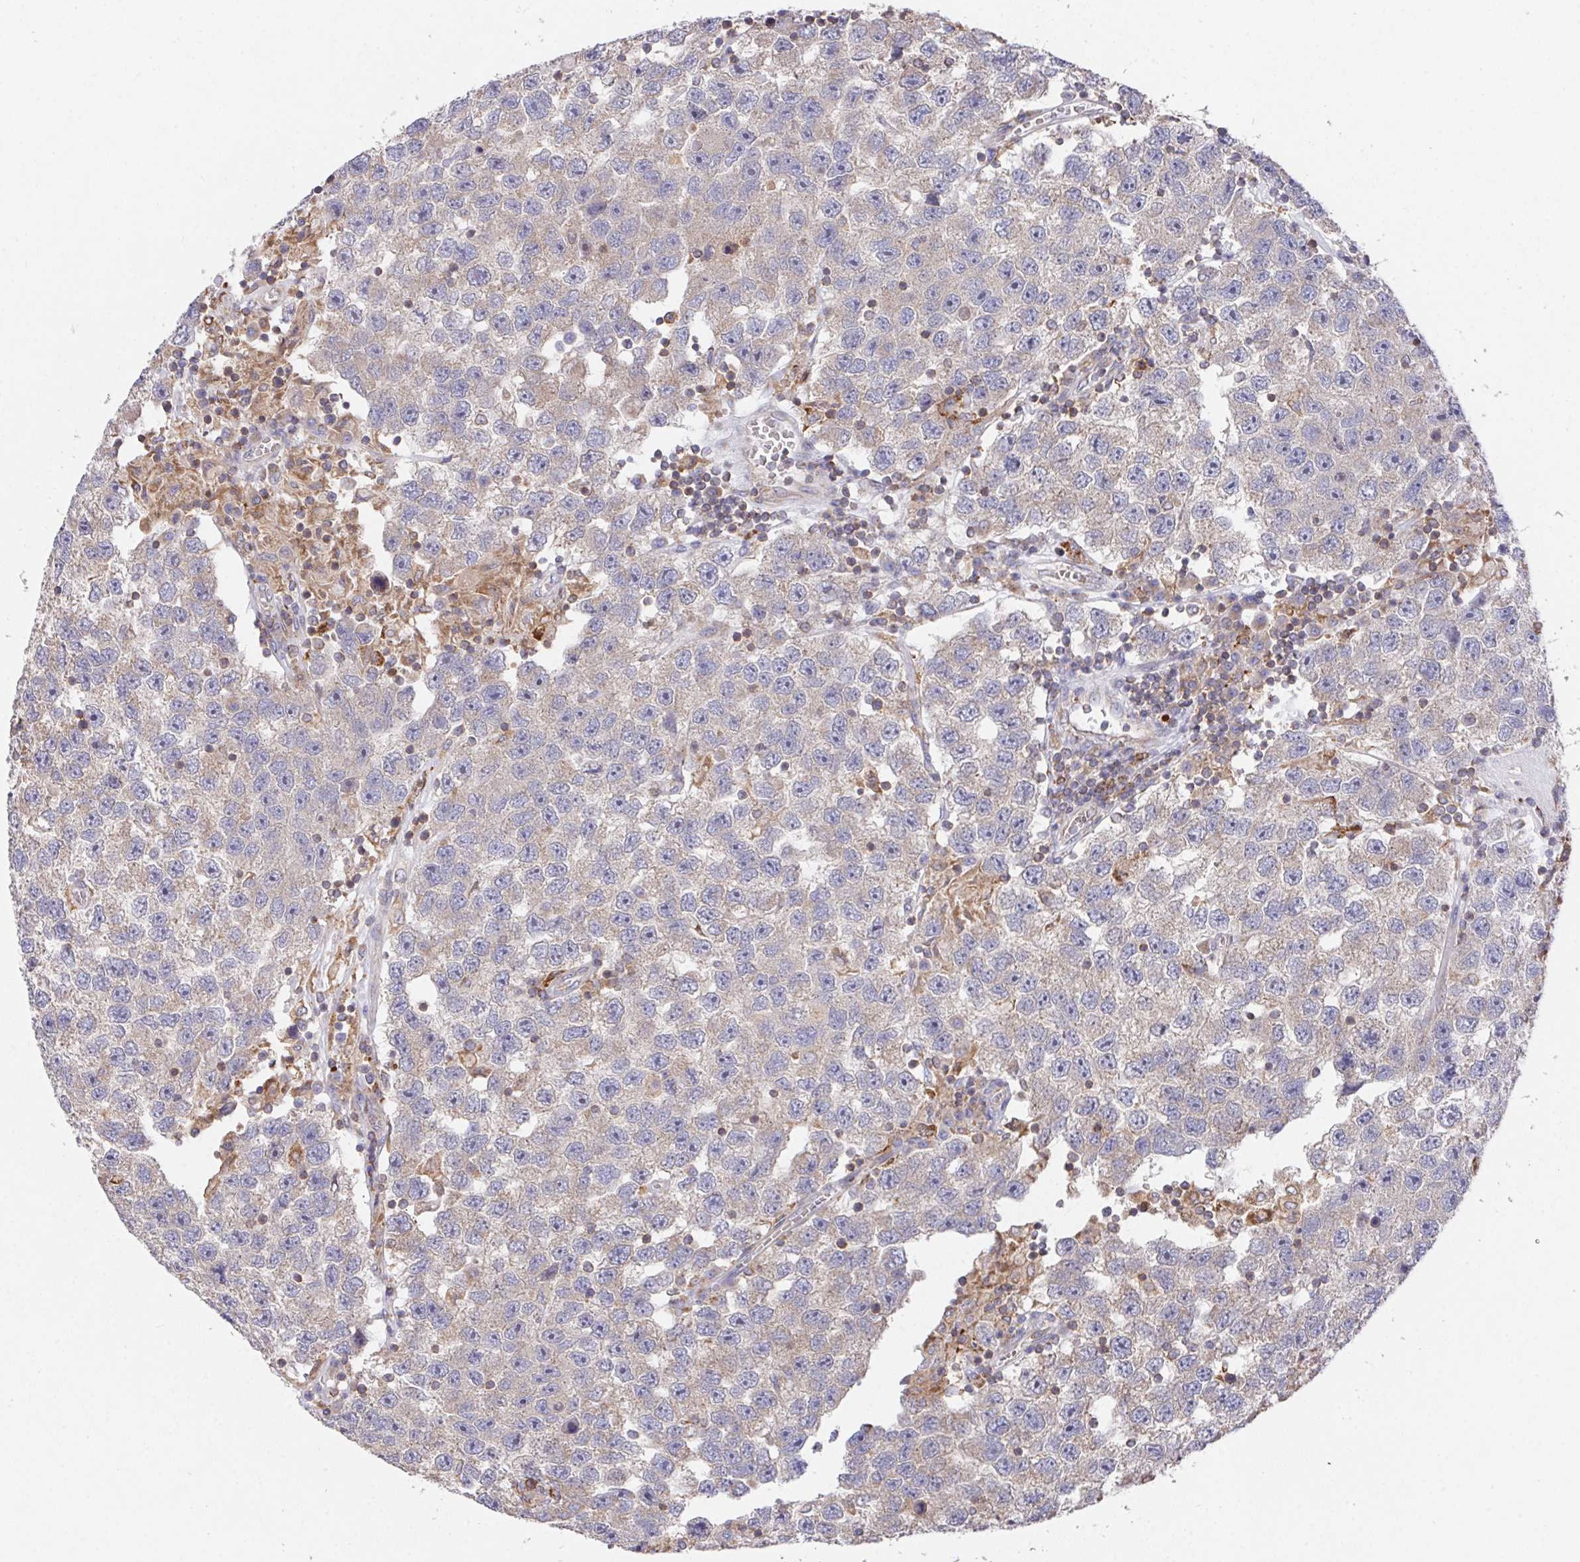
{"staining": {"intensity": "weak", "quantity": "25%-75%", "location": "cytoplasmic/membranous"}, "tissue": "testis cancer", "cell_type": "Tumor cells", "image_type": "cancer", "snomed": [{"axis": "morphology", "description": "Seminoma, NOS"}, {"axis": "topography", "description": "Testis"}], "caption": "A low amount of weak cytoplasmic/membranous expression is seen in about 25%-75% of tumor cells in testis seminoma tissue.", "gene": "FAM241A", "patient": {"sex": "male", "age": 26}}